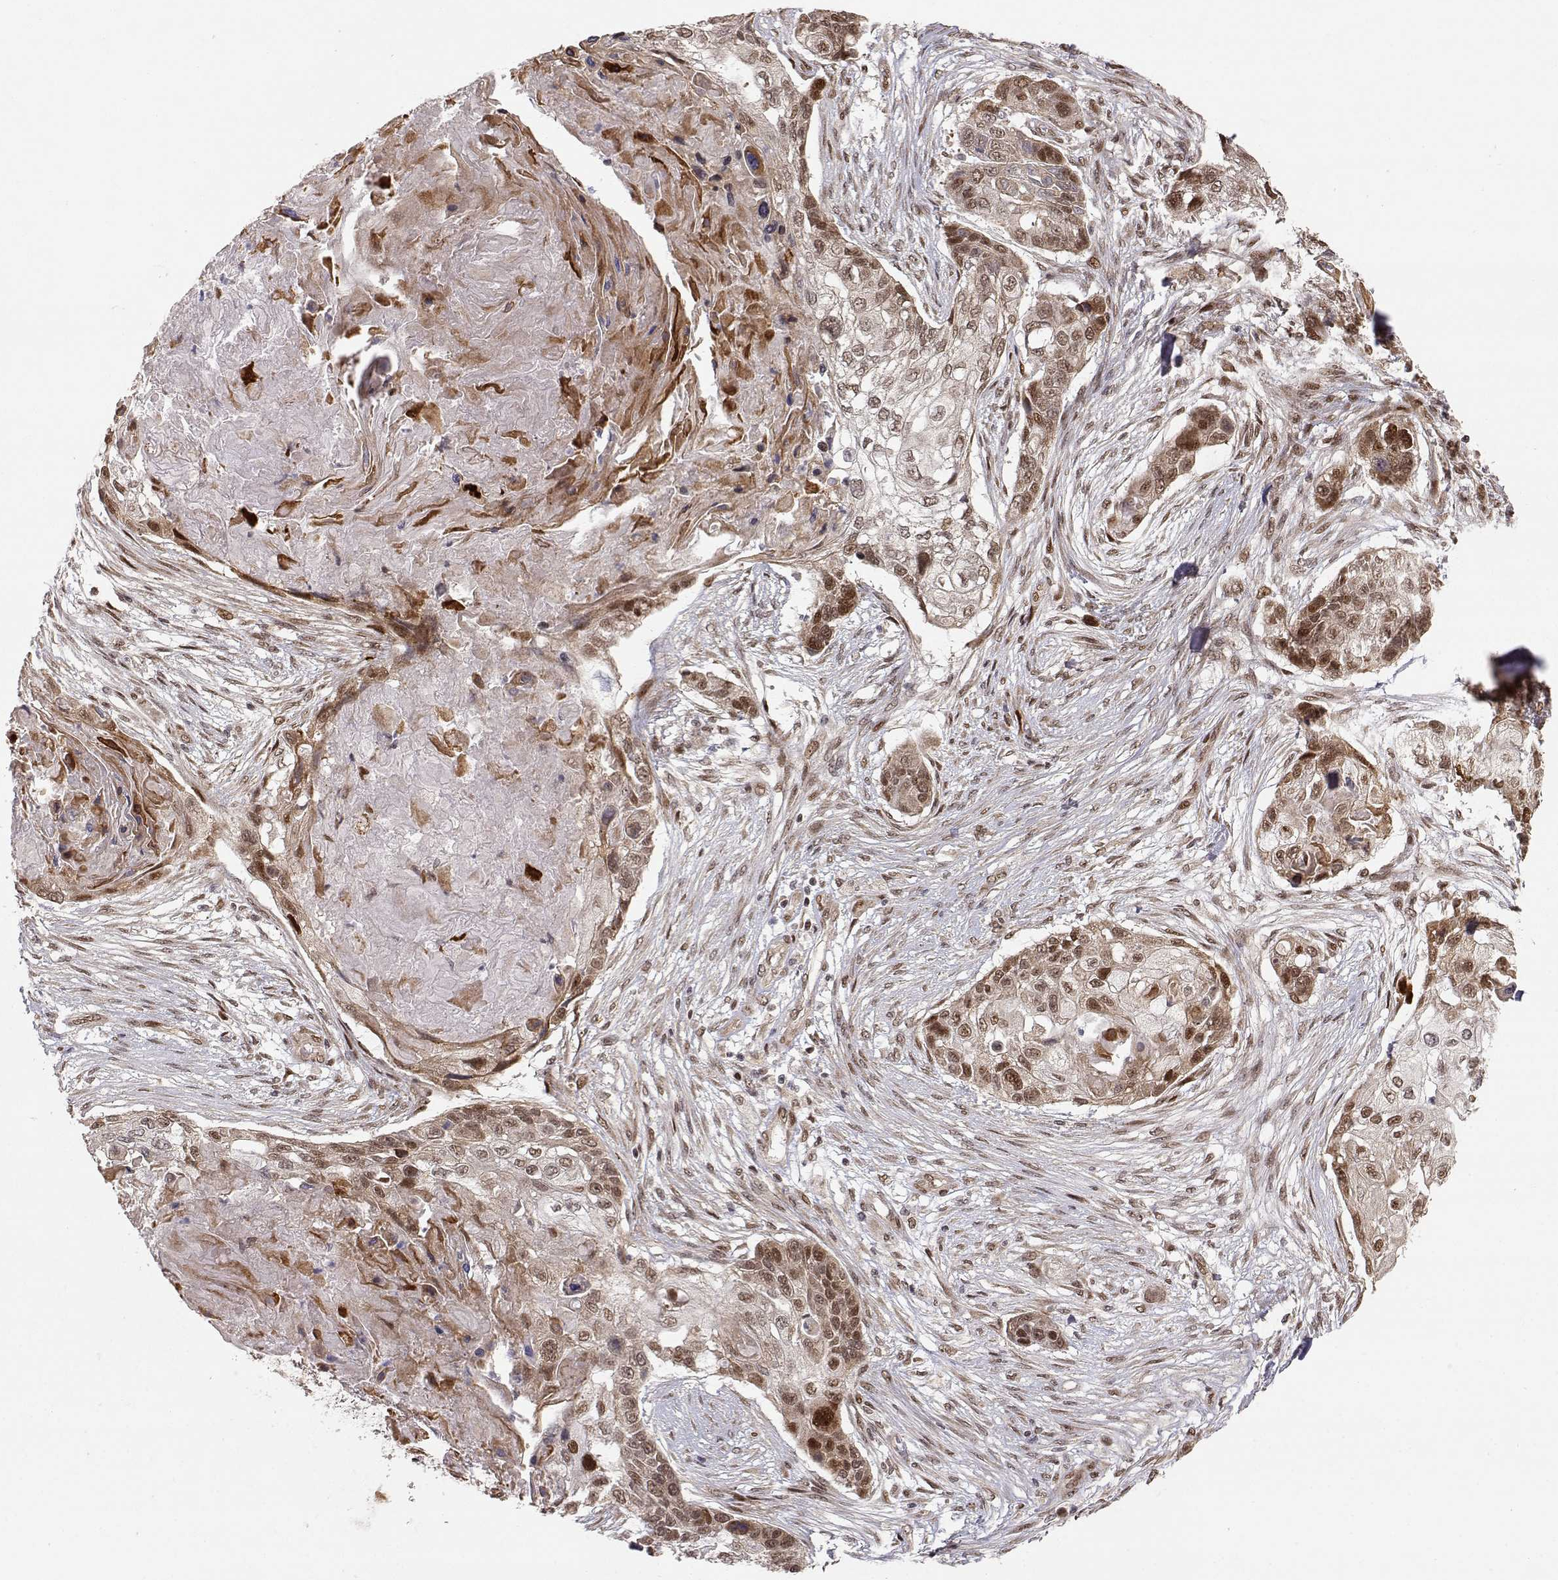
{"staining": {"intensity": "moderate", "quantity": "<25%", "location": "nuclear"}, "tissue": "lung cancer", "cell_type": "Tumor cells", "image_type": "cancer", "snomed": [{"axis": "morphology", "description": "Squamous cell carcinoma, NOS"}, {"axis": "topography", "description": "Lung"}], "caption": "A histopathology image of squamous cell carcinoma (lung) stained for a protein shows moderate nuclear brown staining in tumor cells.", "gene": "BRCA1", "patient": {"sex": "male", "age": 69}}